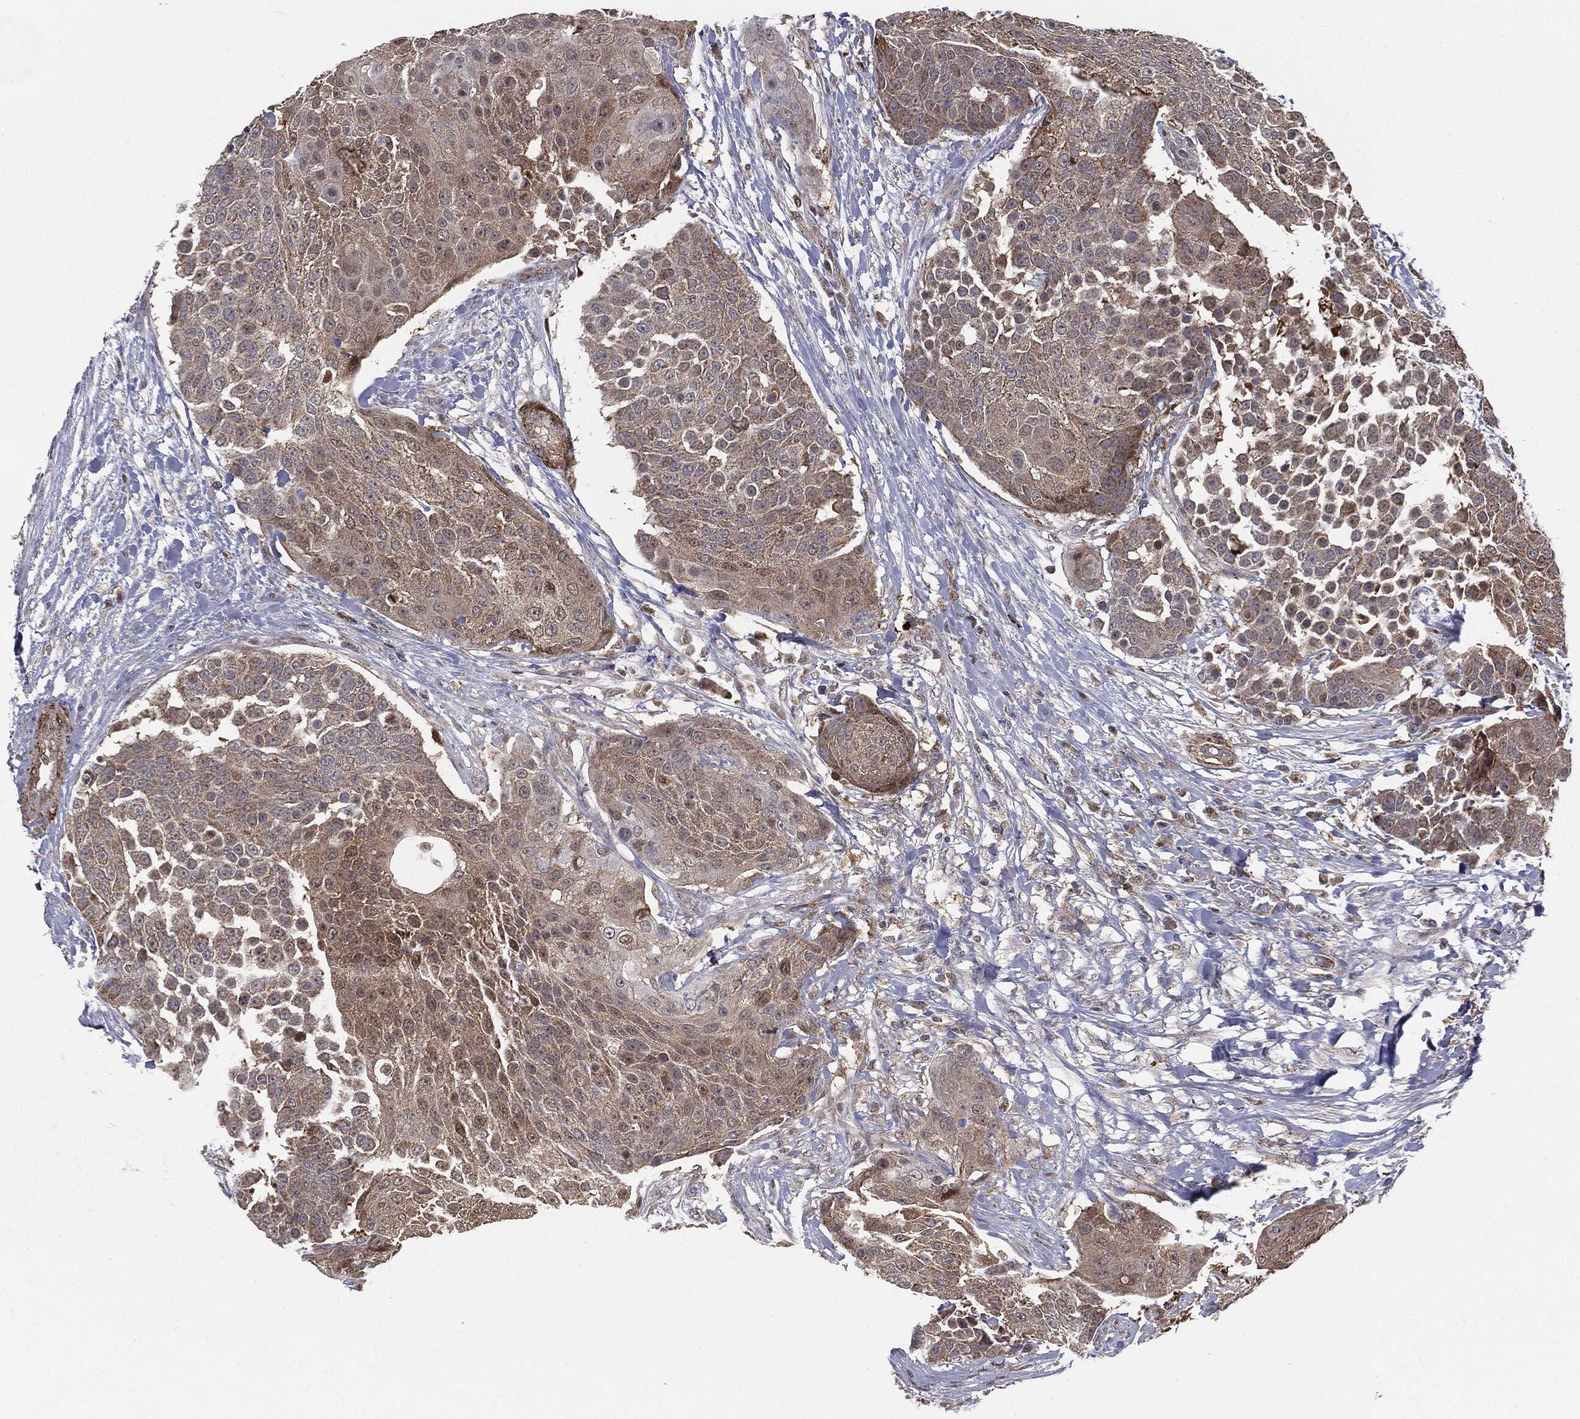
{"staining": {"intensity": "strong", "quantity": ">75%", "location": "cytoplasmic/membranous"}, "tissue": "urothelial cancer", "cell_type": "Tumor cells", "image_type": "cancer", "snomed": [{"axis": "morphology", "description": "Urothelial carcinoma, High grade"}, {"axis": "topography", "description": "Urinary bladder"}], "caption": "About >75% of tumor cells in urothelial cancer show strong cytoplasmic/membranous protein expression as visualized by brown immunohistochemical staining.", "gene": "PTEN", "patient": {"sex": "female", "age": 63}}